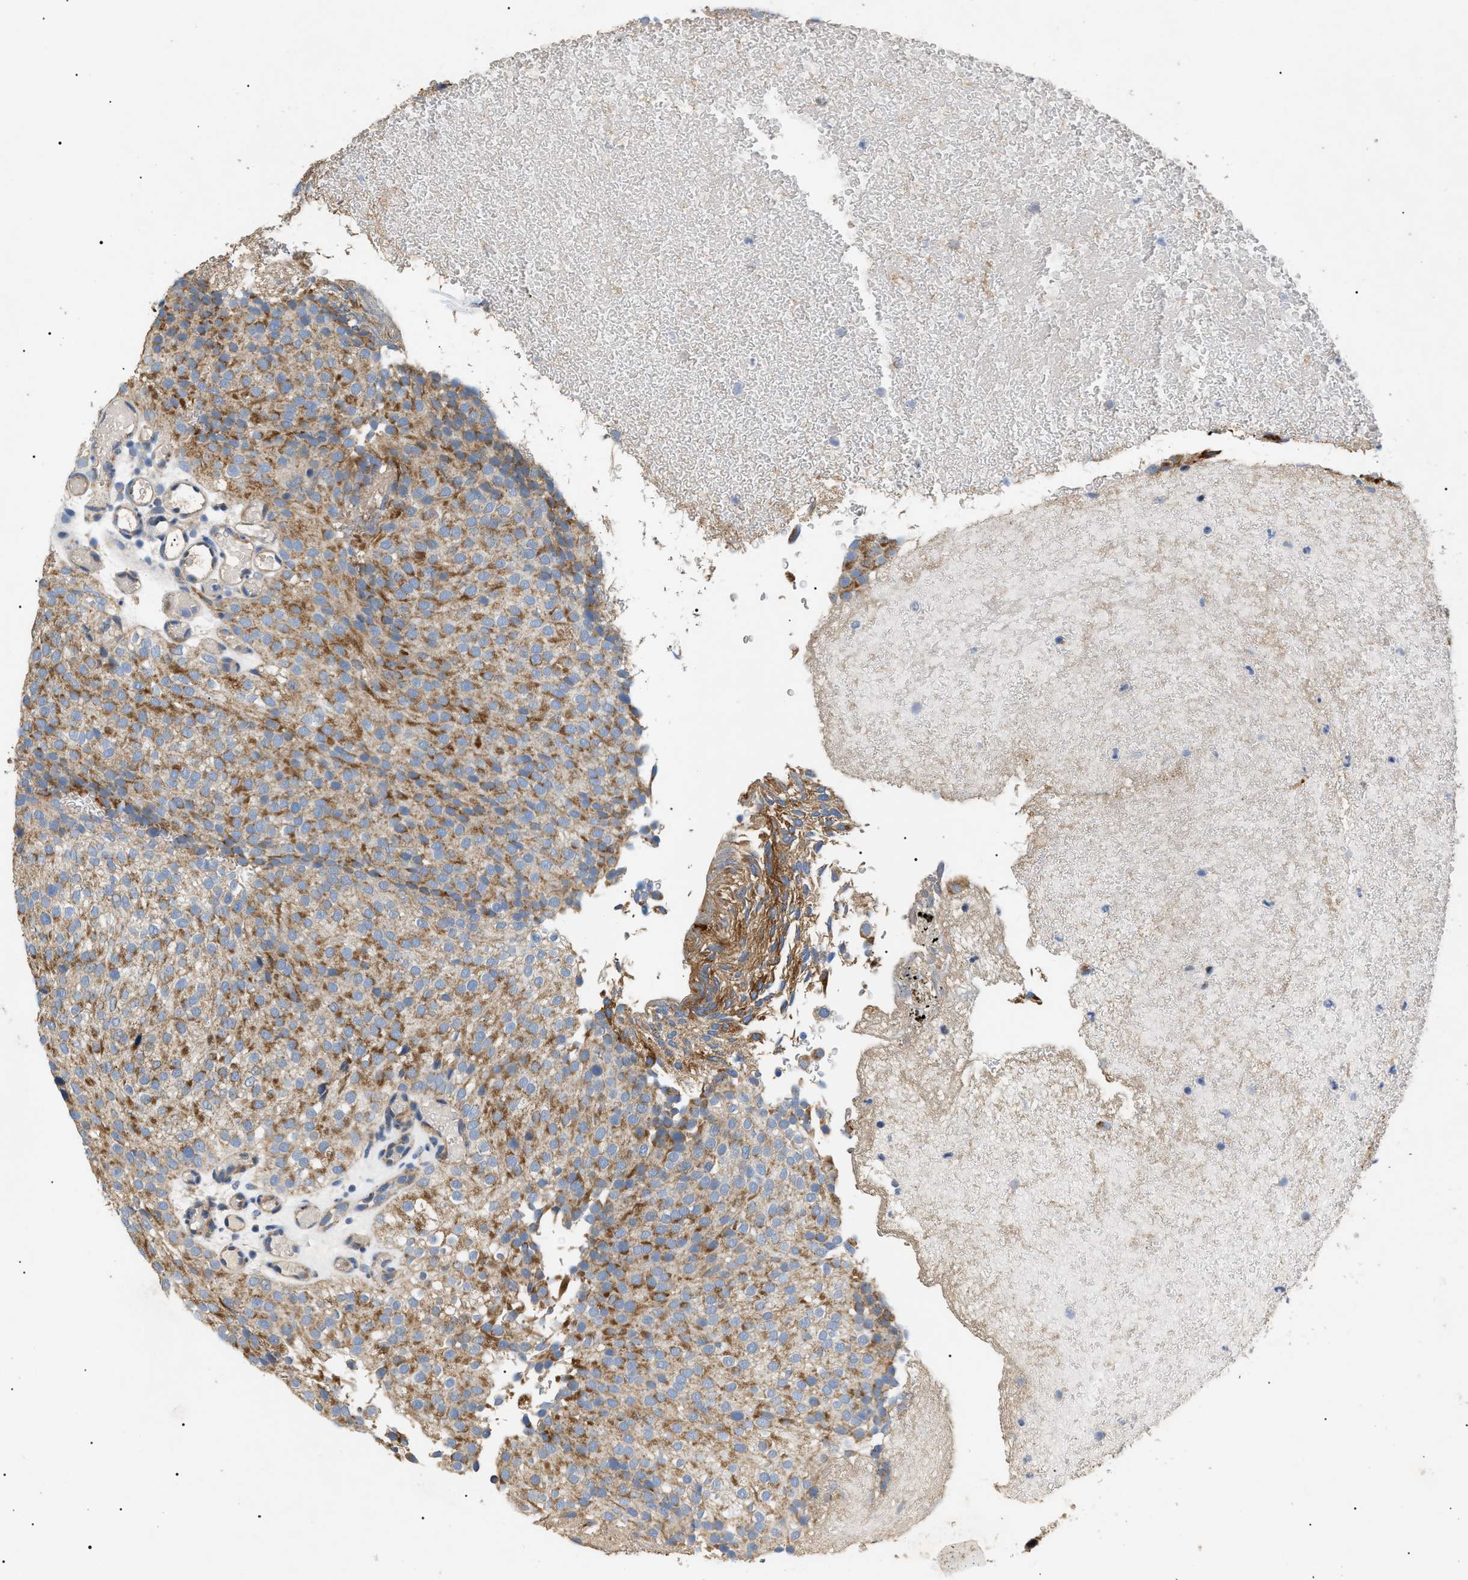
{"staining": {"intensity": "moderate", "quantity": ">75%", "location": "cytoplasmic/membranous"}, "tissue": "urothelial cancer", "cell_type": "Tumor cells", "image_type": "cancer", "snomed": [{"axis": "morphology", "description": "Urothelial carcinoma, Low grade"}, {"axis": "topography", "description": "Urinary bladder"}], "caption": "IHC (DAB (3,3'-diaminobenzidine)) staining of human low-grade urothelial carcinoma shows moderate cytoplasmic/membranous protein expression in approximately >75% of tumor cells. (brown staining indicates protein expression, while blue staining denotes nuclei).", "gene": "TOMM6", "patient": {"sex": "male", "age": 78}}